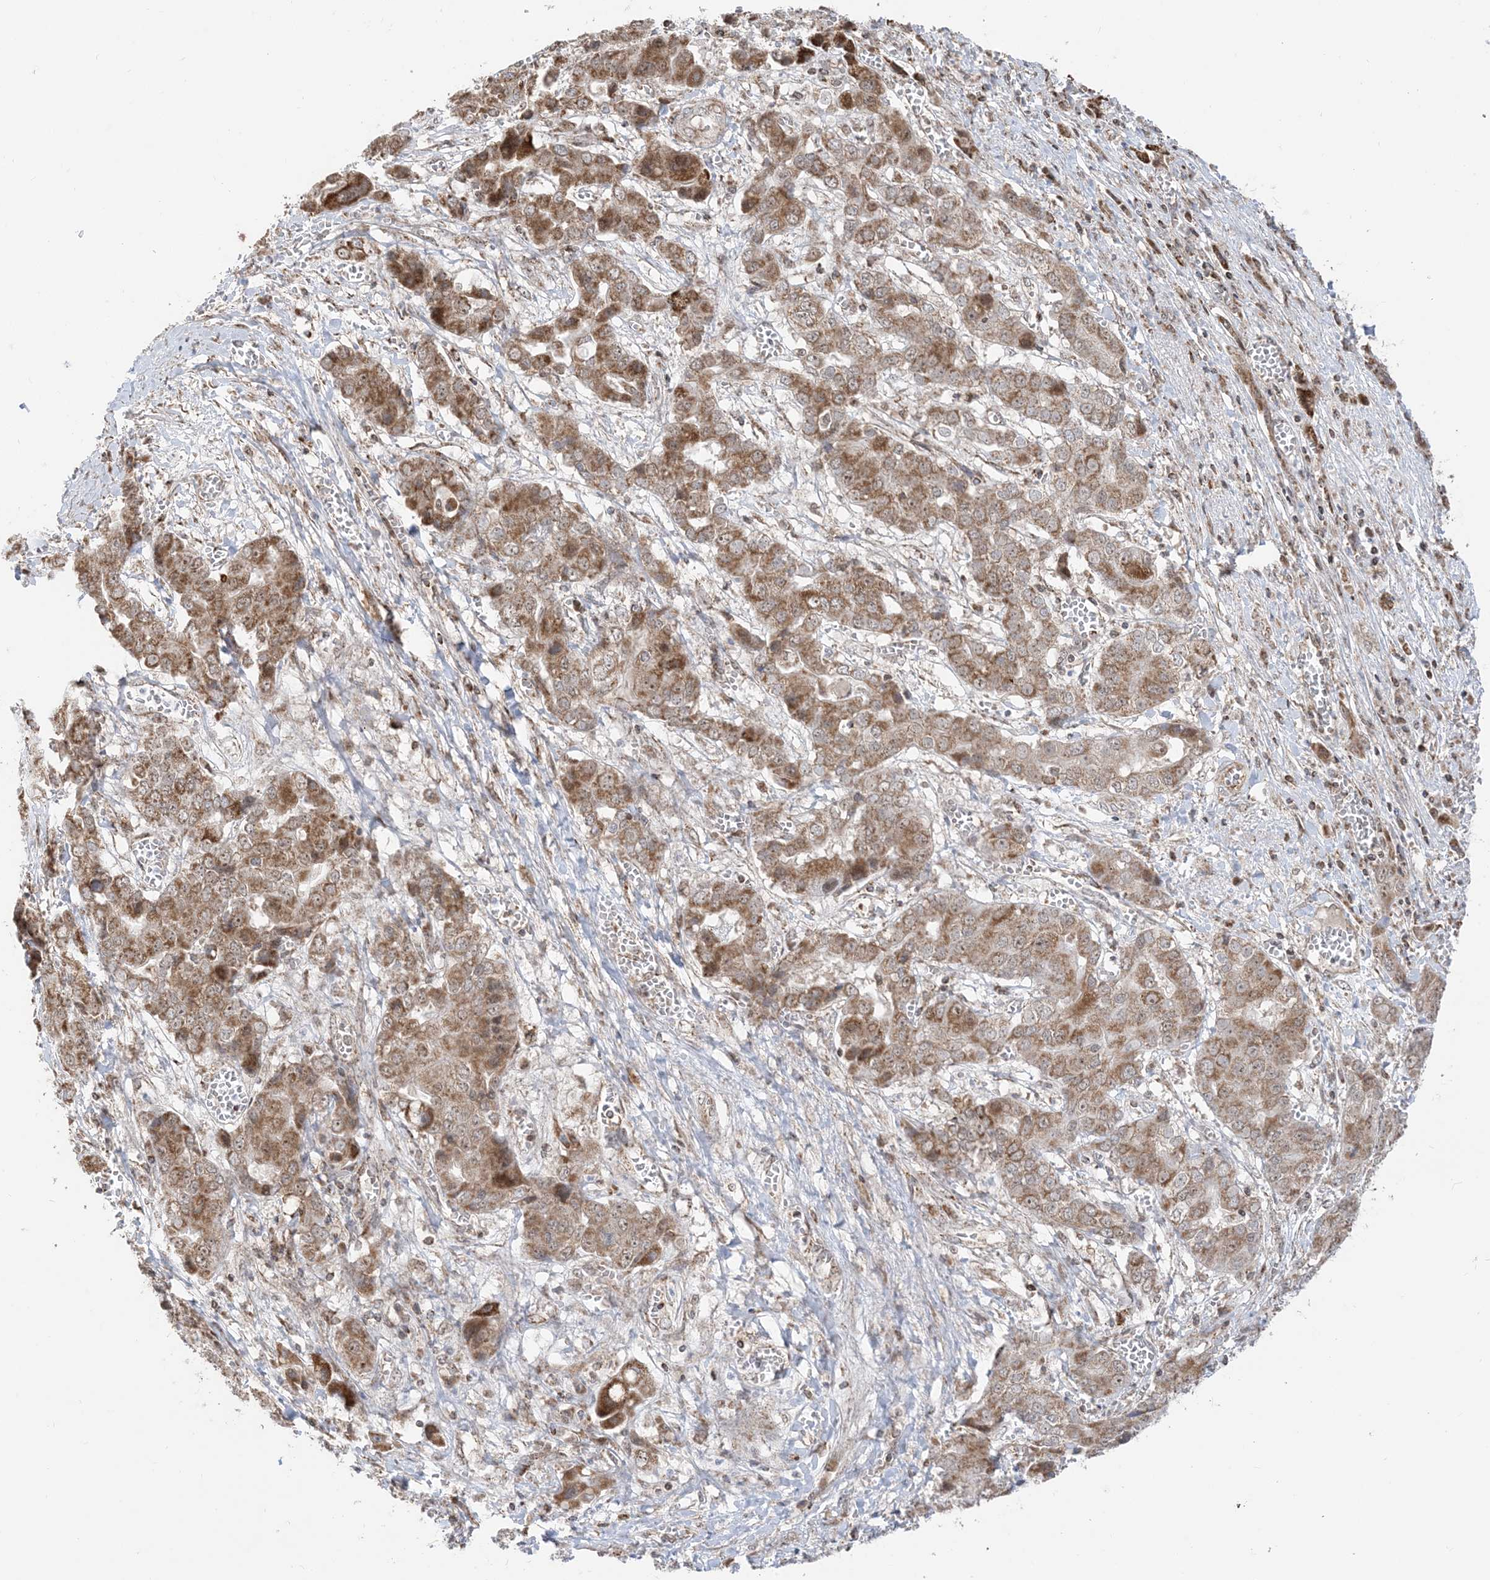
{"staining": {"intensity": "moderate", "quantity": ">75%", "location": "cytoplasmic/membranous,nuclear"}, "tissue": "liver cancer", "cell_type": "Tumor cells", "image_type": "cancer", "snomed": [{"axis": "morphology", "description": "Cholangiocarcinoma"}, {"axis": "topography", "description": "Liver"}], "caption": "Immunohistochemical staining of liver cancer shows medium levels of moderate cytoplasmic/membranous and nuclear expression in approximately >75% of tumor cells. The protein is shown in brown color, while the nuclei are stained blue.", "gene": "MAPKBP1", "patient": {"sex": "male", "age": 67}}